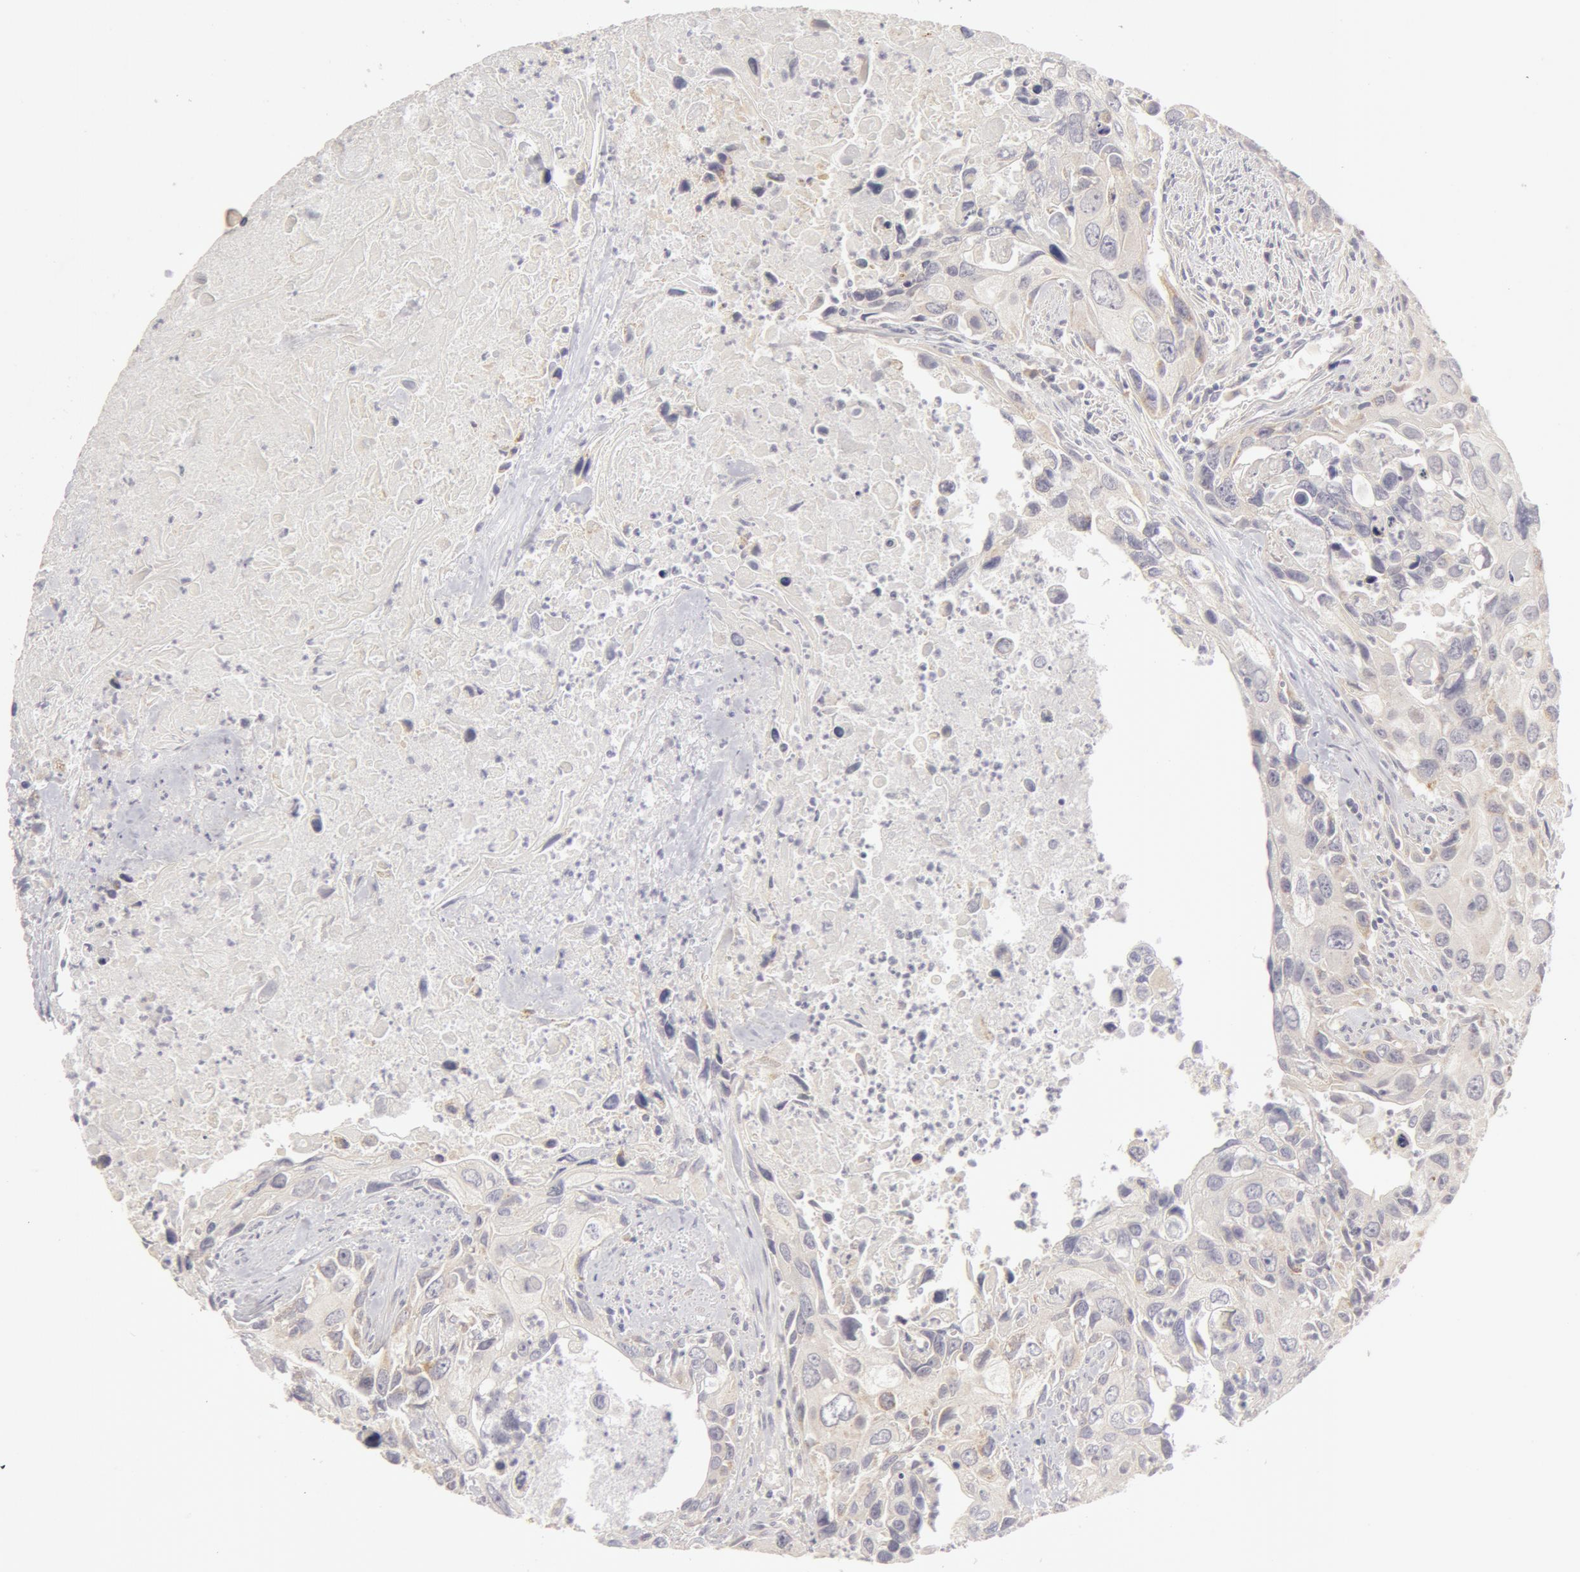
{"staining": {"intensity": "negative", "quantity": "none", "location": "none"}, "tissue": "urothelial cancer", "cell_type": "Tumor cells", "image_type": "cancer", "snomed": [{"axis": "morphology", "description": "Urothelial carcinoma, High grade"}, {"axis": "topography", "description": "Urinary bladder"}], "caption": "Tumor cells are negative for protein expression in human urothelial carcinoma (high-grade). (Brightfield microscopy of DAB (3,3'-diaminobenzidine) immunohistochemistry at high magnification).", "gene": "ADPRH", "patient": {"sex": "male", "age": 71}}